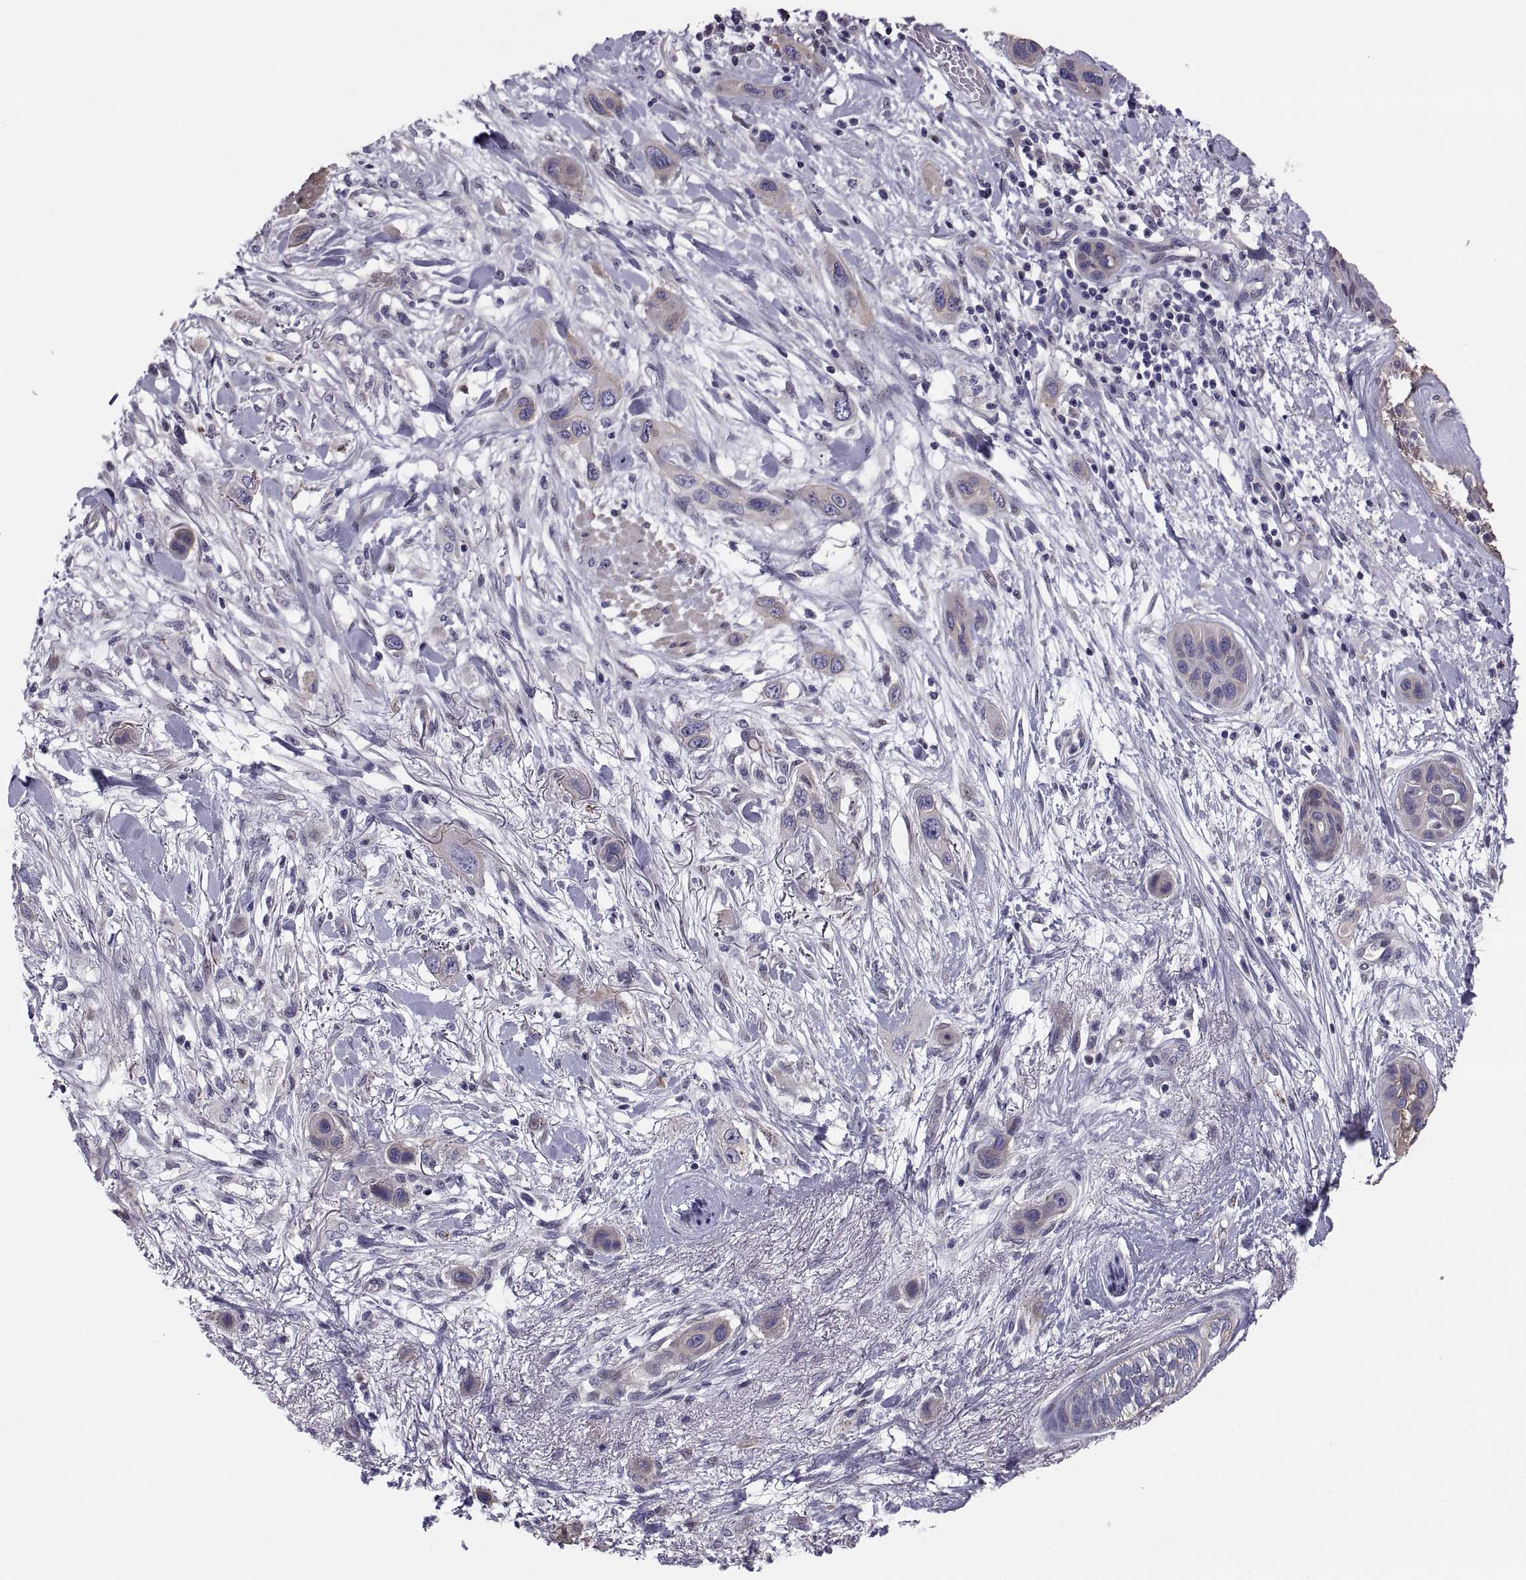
{"staining": {"intensity": "weak", "quantity": "25%-75%", "location": "cytoplasmic/membranous"}, "tissue": "skin cancer", "cell_type": "Tumor cells", "image_type": "cancer", "snomed": [{"axis": "morphology", "description": "Squamous cell carcinoma, NOS"}, {"axis": "topography", "description": "Skin"}], "caption": "Skin cancer (squamous cell carcinoma) tissue shows weak cytoplasmic/membranous positivity in about 25%-75% of tumor cells", "gene": "ANO1", "patient": {"sex": "male", "age": 79}}